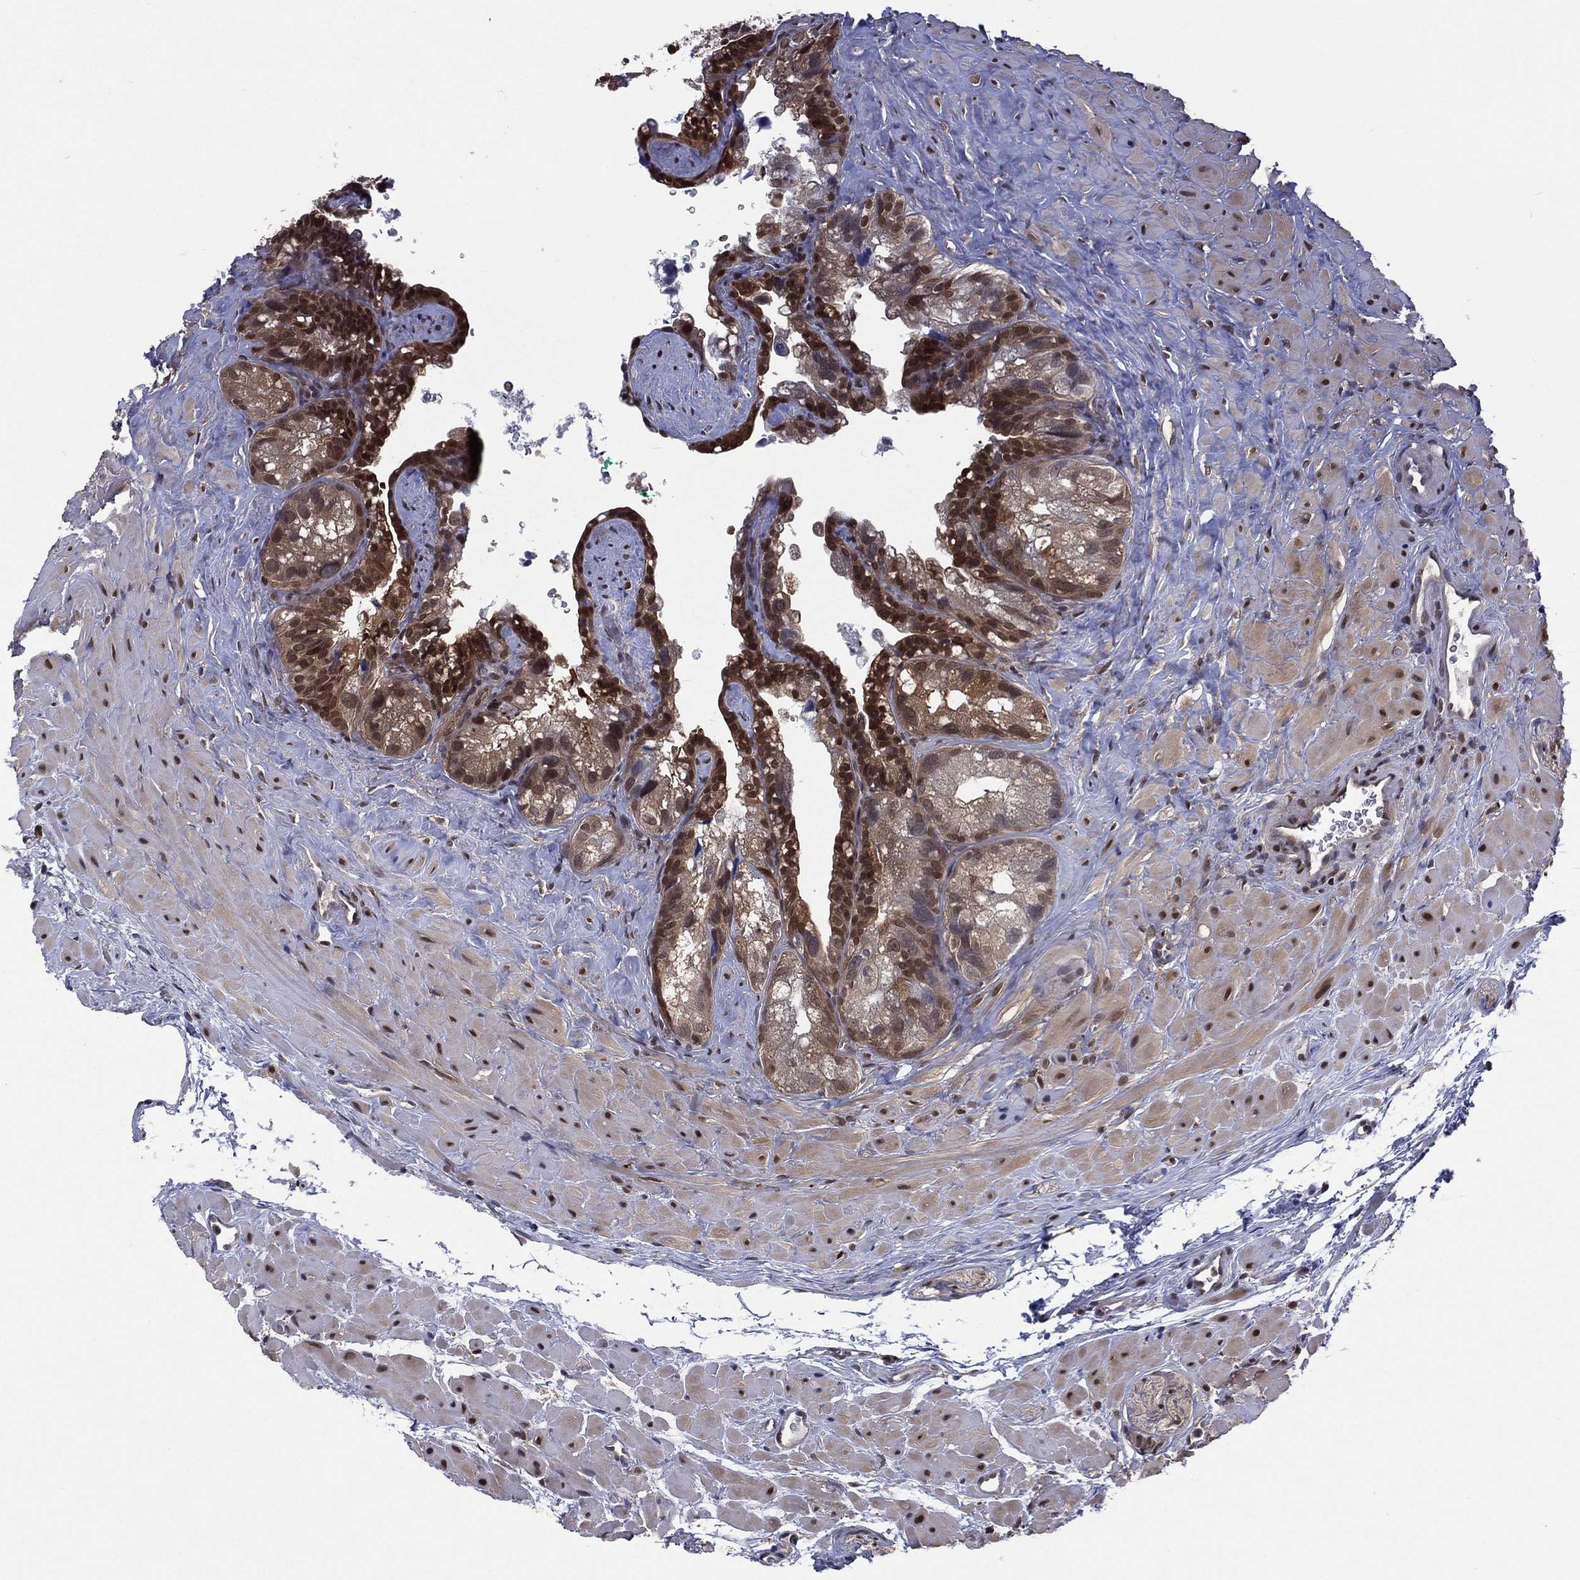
{"staining": {"intensity": "strong", "quantity": "<25%", "location": "cytoplasmic/membranous,nuclear"}, "tissue": "seminal vesicle", "cell_type": "Glandular cells", "image_type": "normal", "snomed": [{"axis": "morphology", "description": "Normal tissue, NOS"}, {"axis": "topography", "description": "Seminal veicle"}], "caption": "Brown immunohistochemical staining in unremarkable seminal vesicle demonstrates strong cytoplasmic/membranous,nuclear expression in about <25% of glandular cells. (IHC, brightfield microscopy, high magnification).", "gene": "MTAP", "patient": {"sex": "male", "age": 72}}